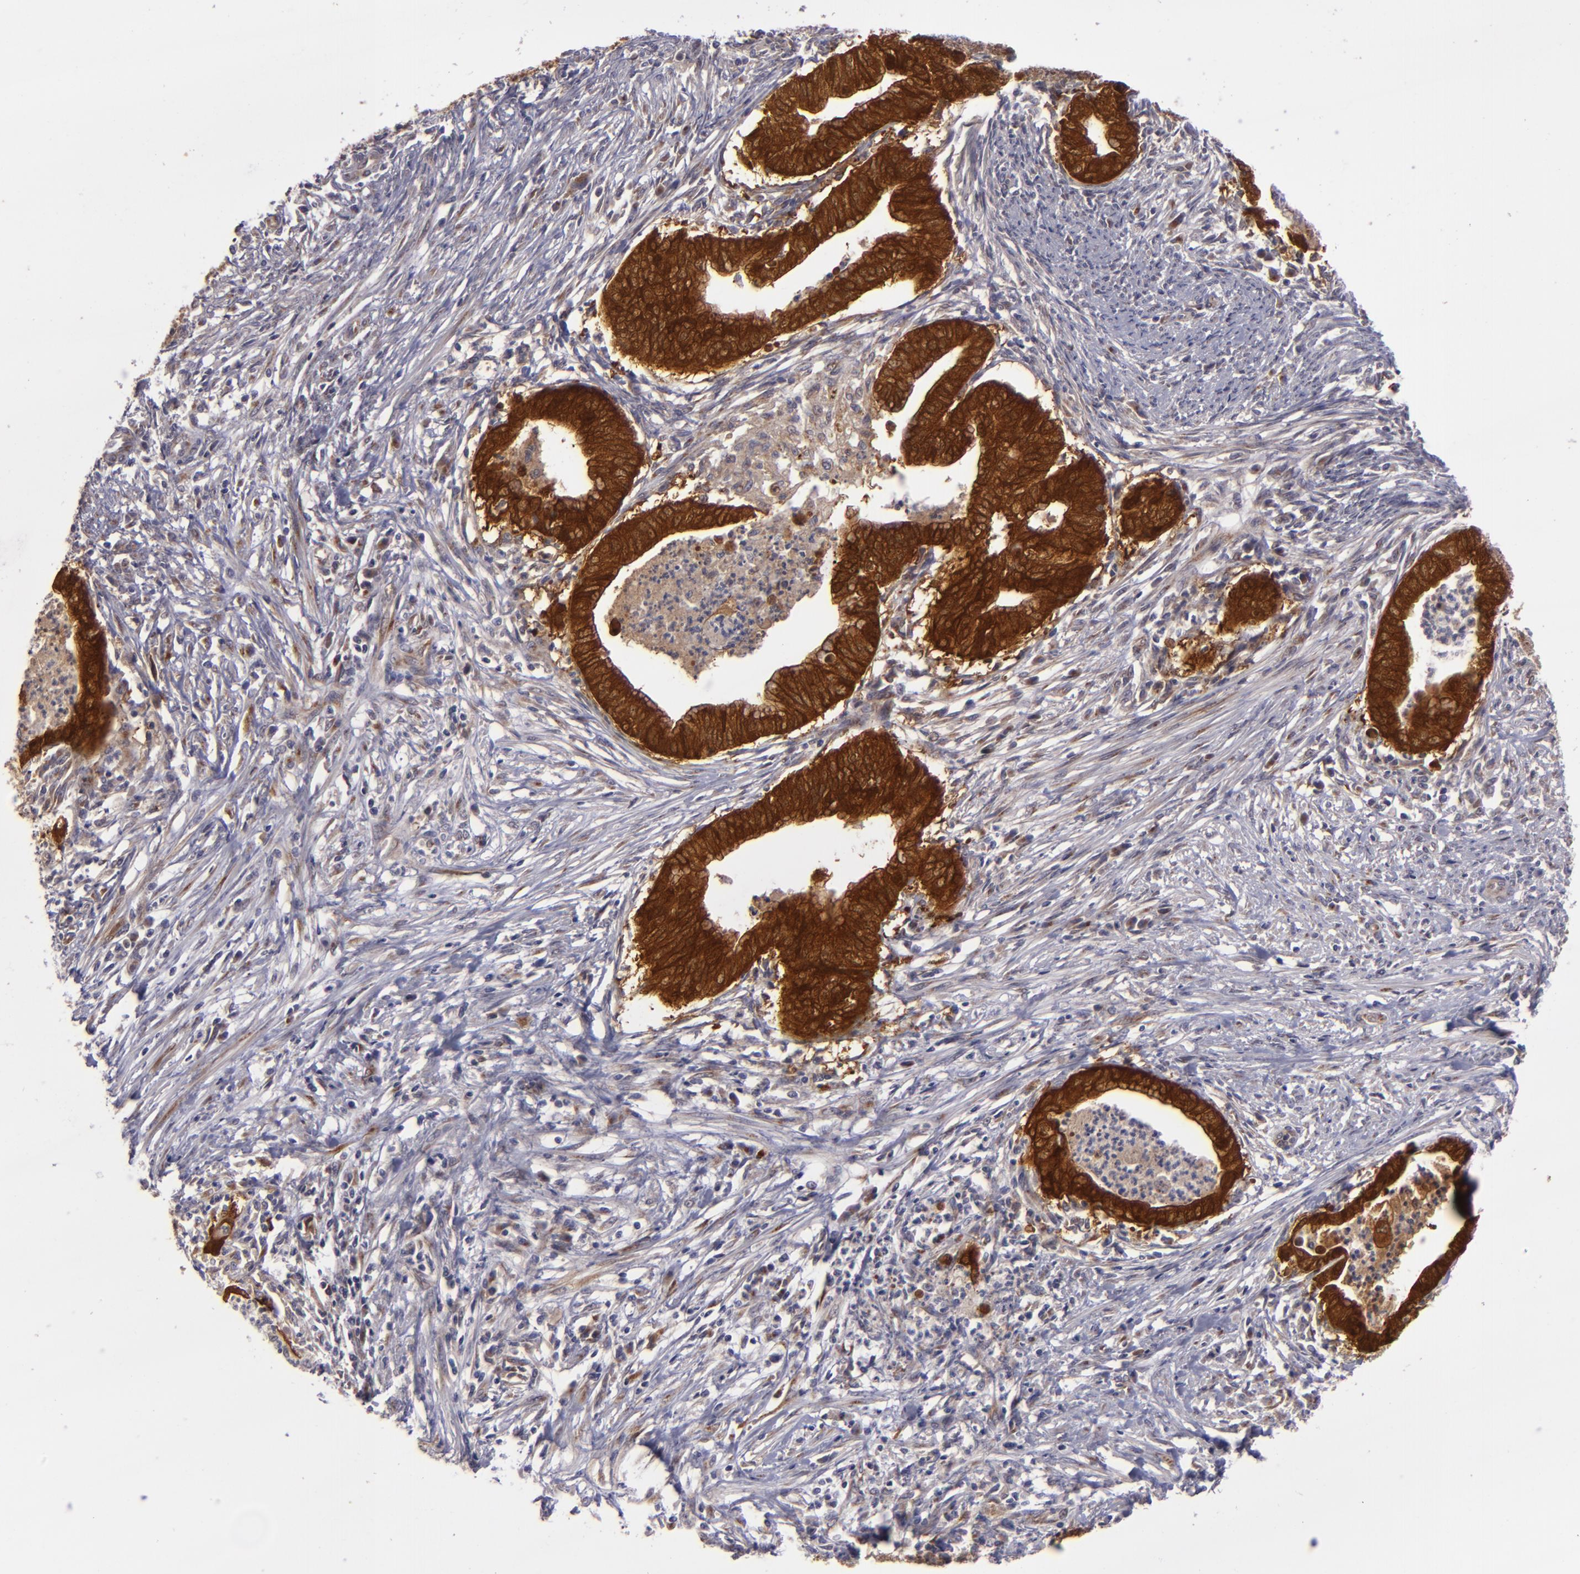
{"staining": {"intensity": "strong", "quantity": ">75%", "location": "cytoplasmic/membranous"}, "tissue": "endometrial cancer", "cell_type": "Tumor cells", "image_type": "cancer", "snomed": [{"axis": "morphology", "description": "Necrosis, NOS"}, {"axis": "morphology", "description": "Adenocarcinoma, NOS"}, {"axis": "topography", "description": "Endometrium"}], "caption": "Protein analysis of endometrial adenocarcinoma tissue exhibits strong cytoplasmic/membranous expression in approximately >75% of tumor cells.", "gene": "SH2D4A", "patient": {"sex": "female", "age": 79}}